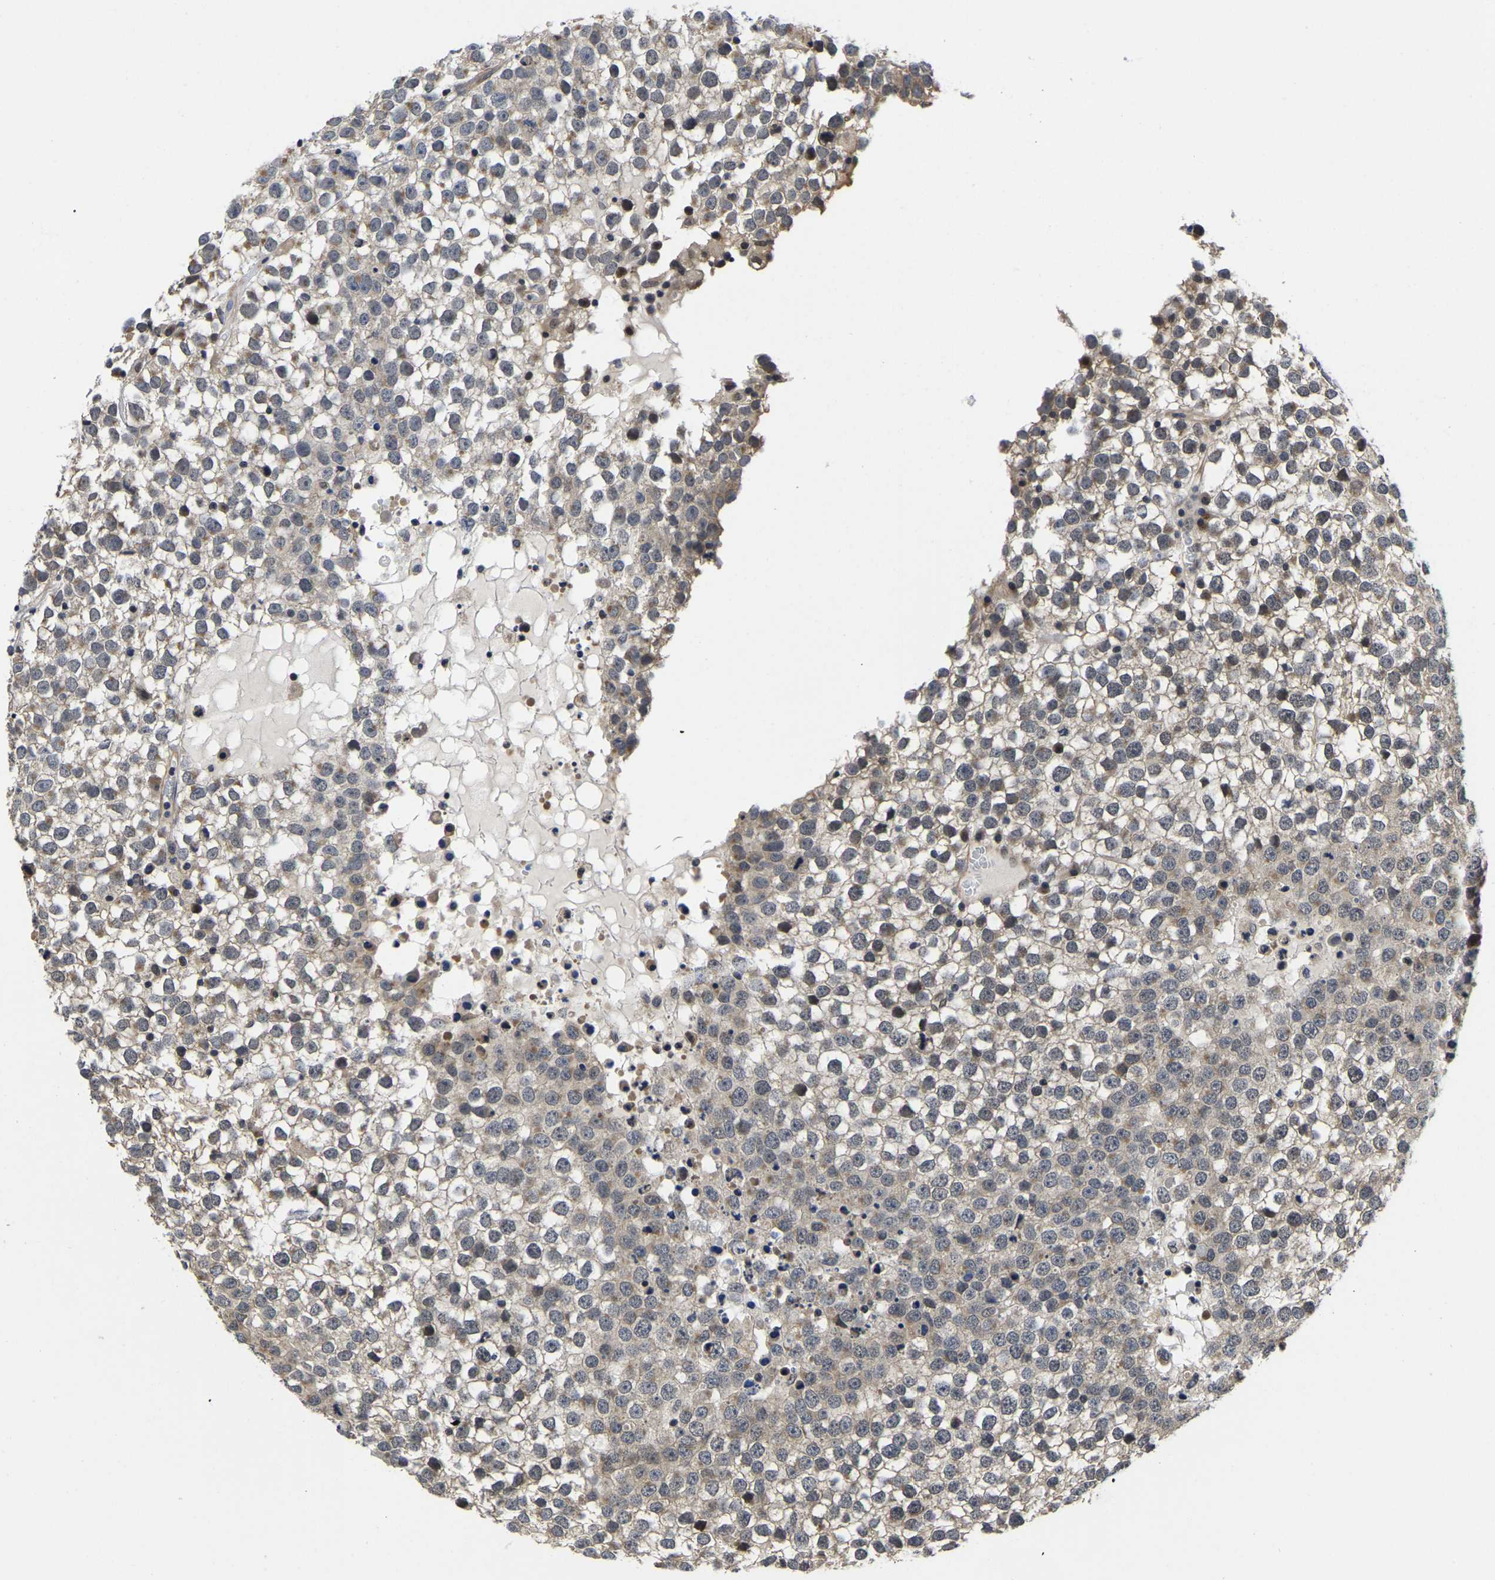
{"staining": {"intensity": "weak", "quantity": "25%-75%", "location": "cytoplasmic/membranous"}, "tissue": "testis cancer", "cell_type": "Tumor cells", "image_type": "cancer", "snomed": [{"axis": "morphology", "description": "Seminoma, NOS"}, {"axis": "topography", "description": "Testis"}], "caption": "The histopathology image reveals a brown stain indicating the presence of a protein in the cytoplasmic/membranous of tumor cells in seminoma (testis).", "gene": "MCOLN2", "patient": {"sex": "male", "age": 65}}